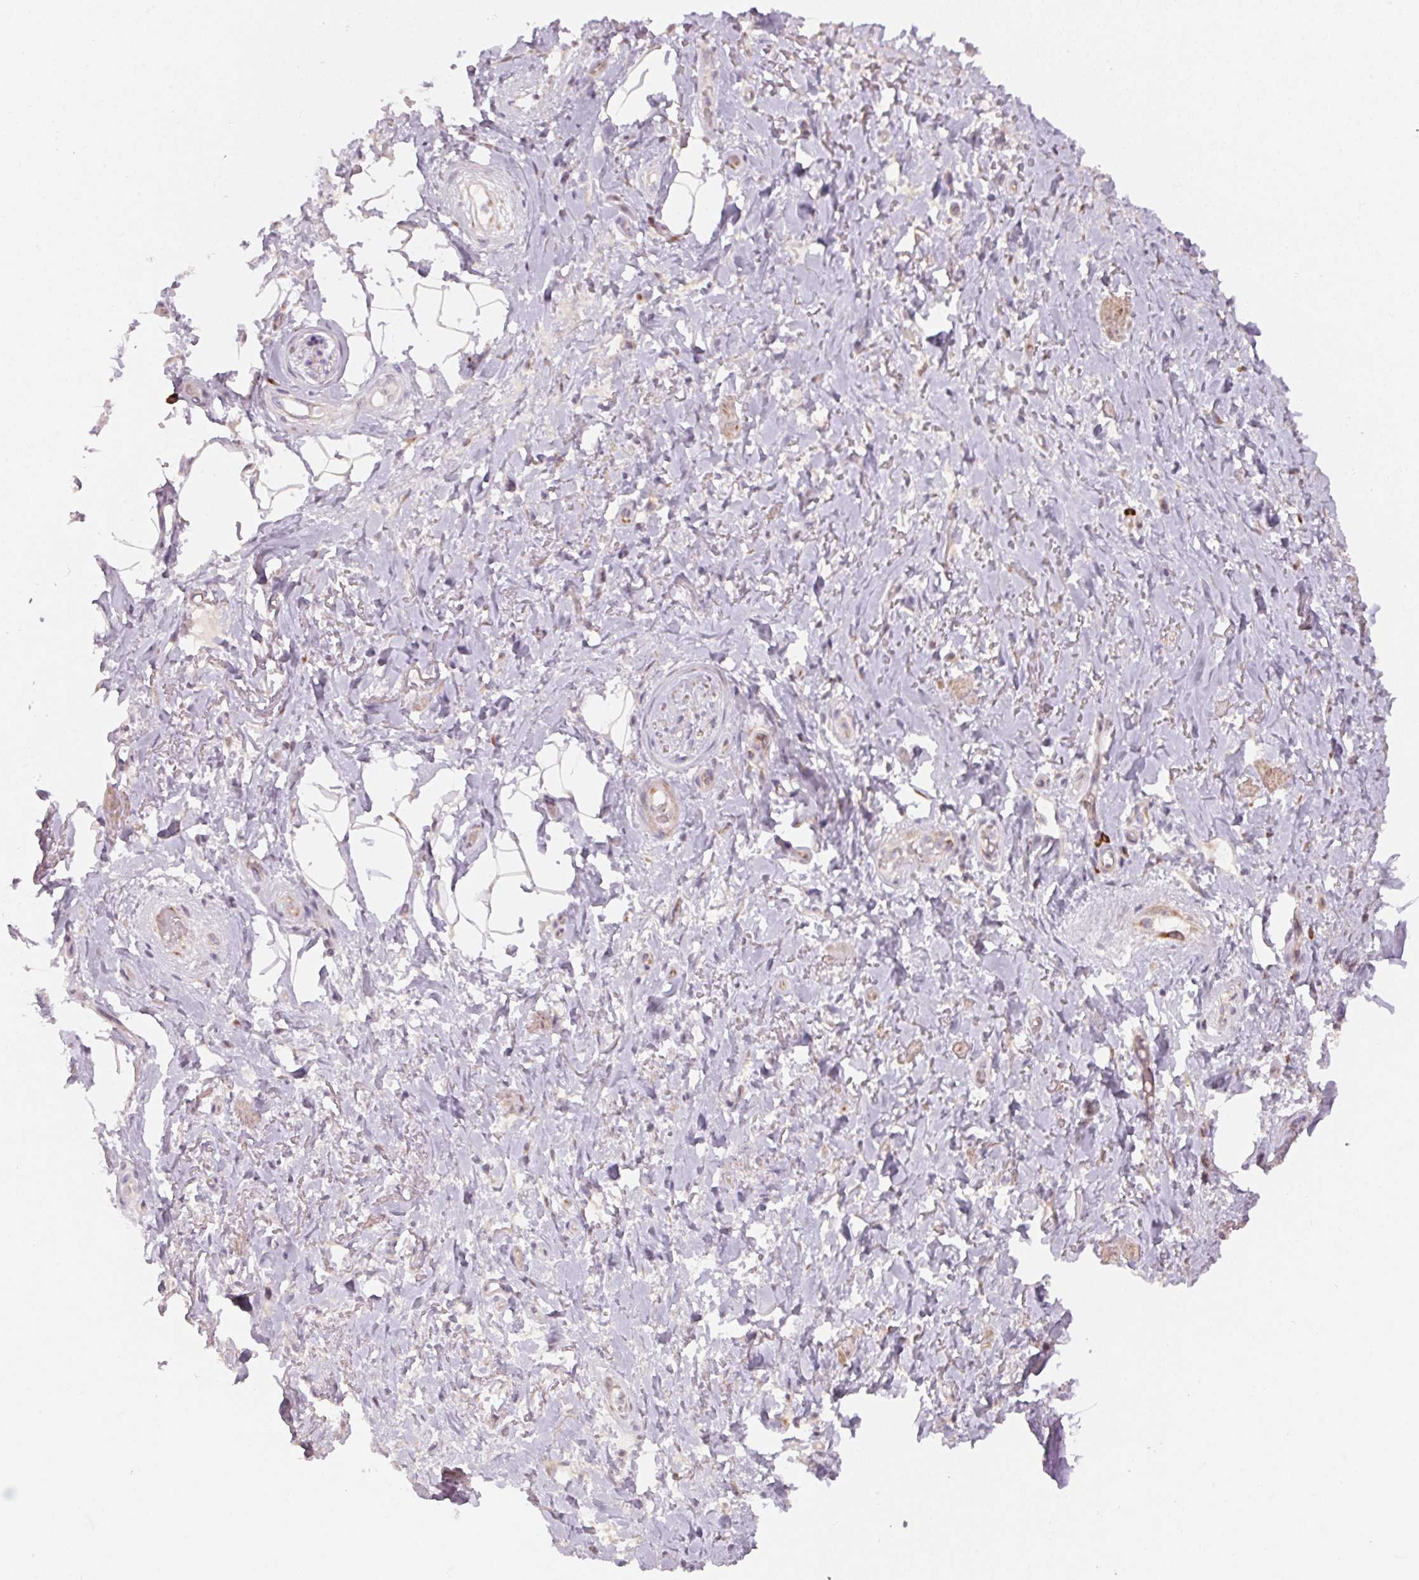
{"staining": {"intensity": "weak", "quantity": "25%-75%", "location": "cytoplasmic/membranous"}, "tissue": "adipose tissue", "cell_type": "Adipocytes", "image_type": "normal", "snomed": [{"axis": "morphology", "description": "Normal tissue, NOS"}, {"axis": "topography", "description": "Anal"}, {"axis": "topography", "description": "Peripheral nerve tissue"}], "caption": "Approximately 25%-75% of adipocytes in normal adipose tissue reveal weak cytoplasmic/membranous protein staining as visualized by brown immunohistochemical staining.", "gene": "BLOC1S2", "patient": {"sex": "male", "age": 53}}